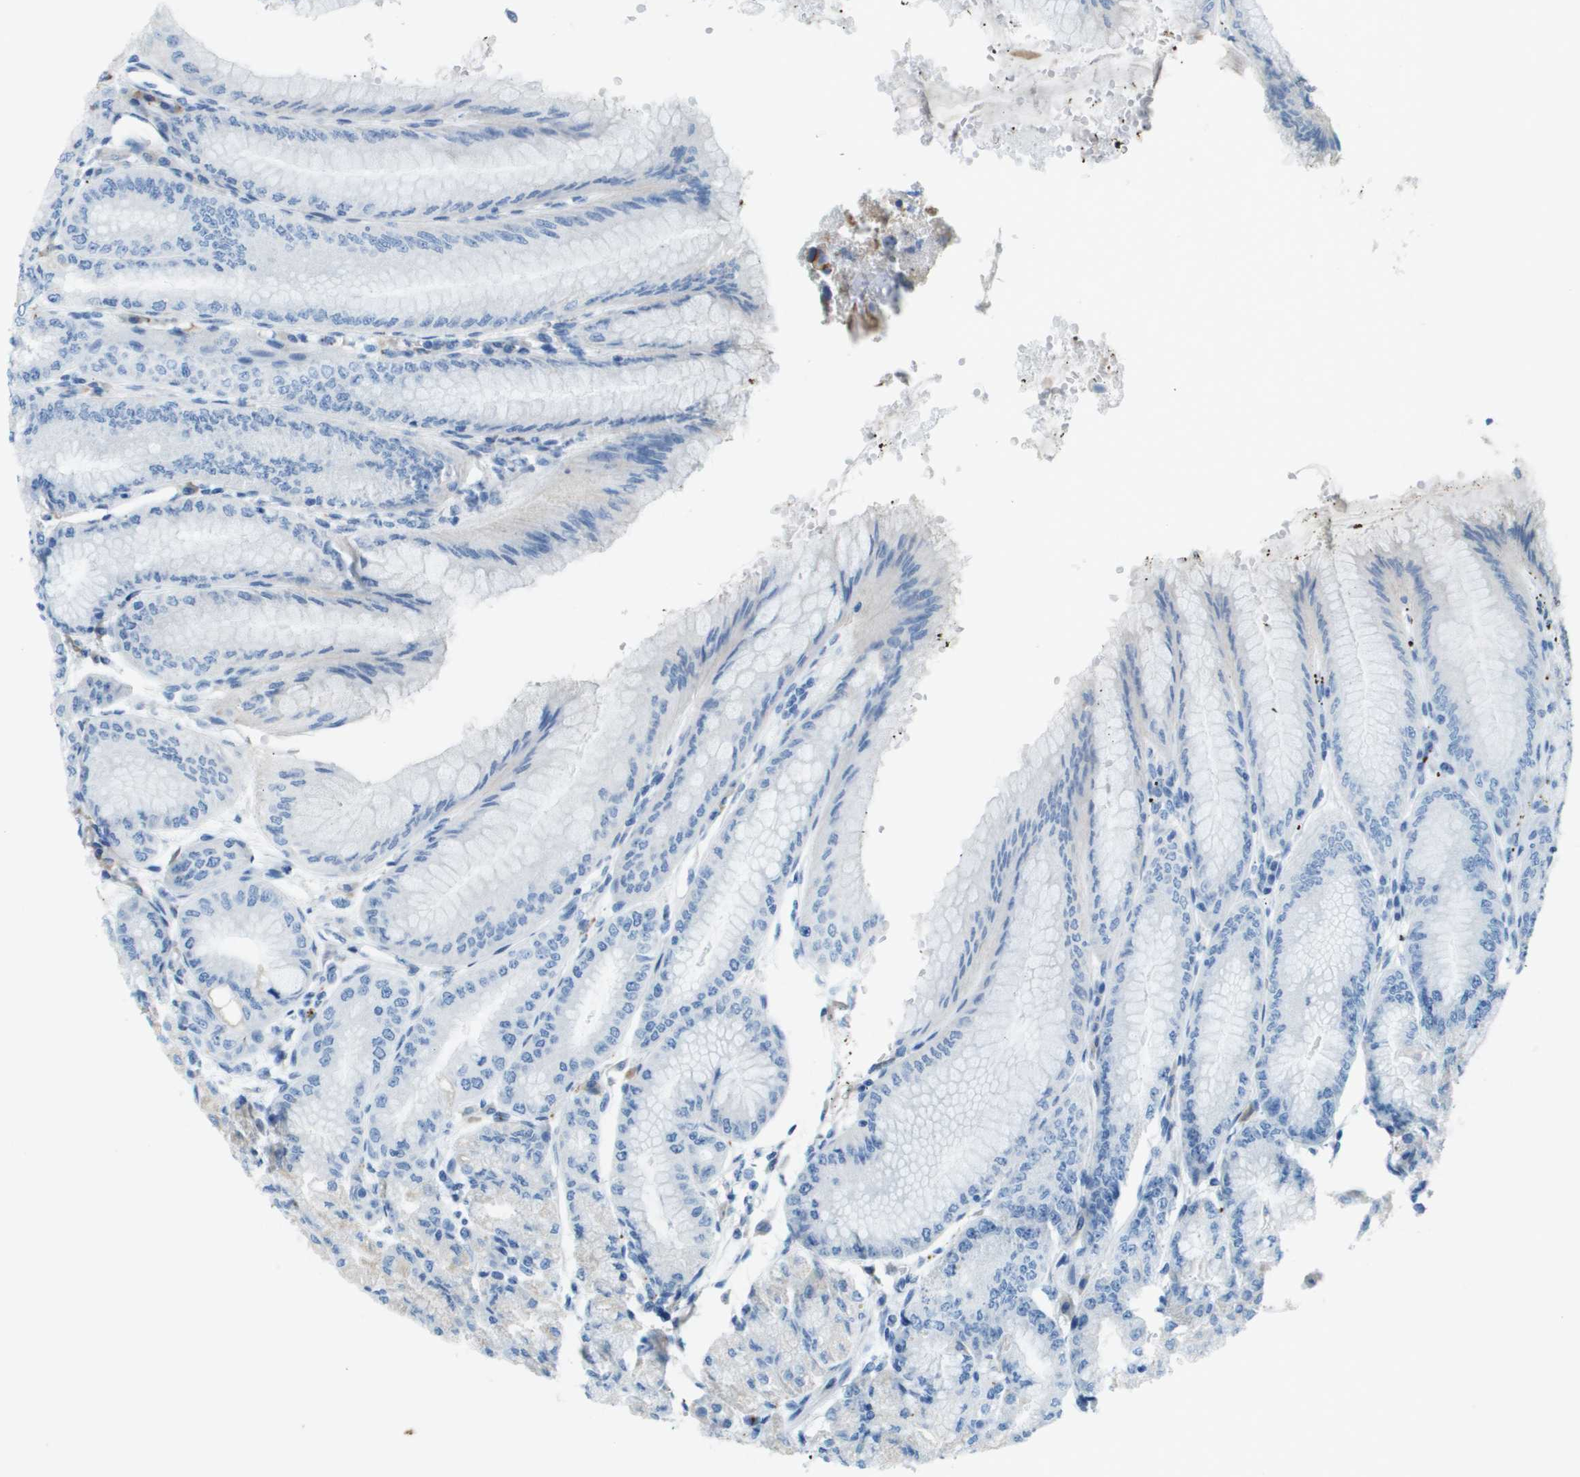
{"staining": {"intensity": "strong", "quantity": "<25%", "location": "cytoplasmic/membranous"}, "tissue": "stomach", "cell_type": "Glandular cells", "image_type": "normal", "snomed": [{"axis": "morphology", "description": "Normal tissue, NOS"}, {"axis": "topography", "description": "Stomach, lower"}], "caption": "Immunohistochemical staining of unremarkable human stomach shows <25% levels of strong cytoplasmic/membranous protein expression in about <25% of glandular cells.", "gene": "SDC1", "patient": {"sex": "male", "age": 71}}